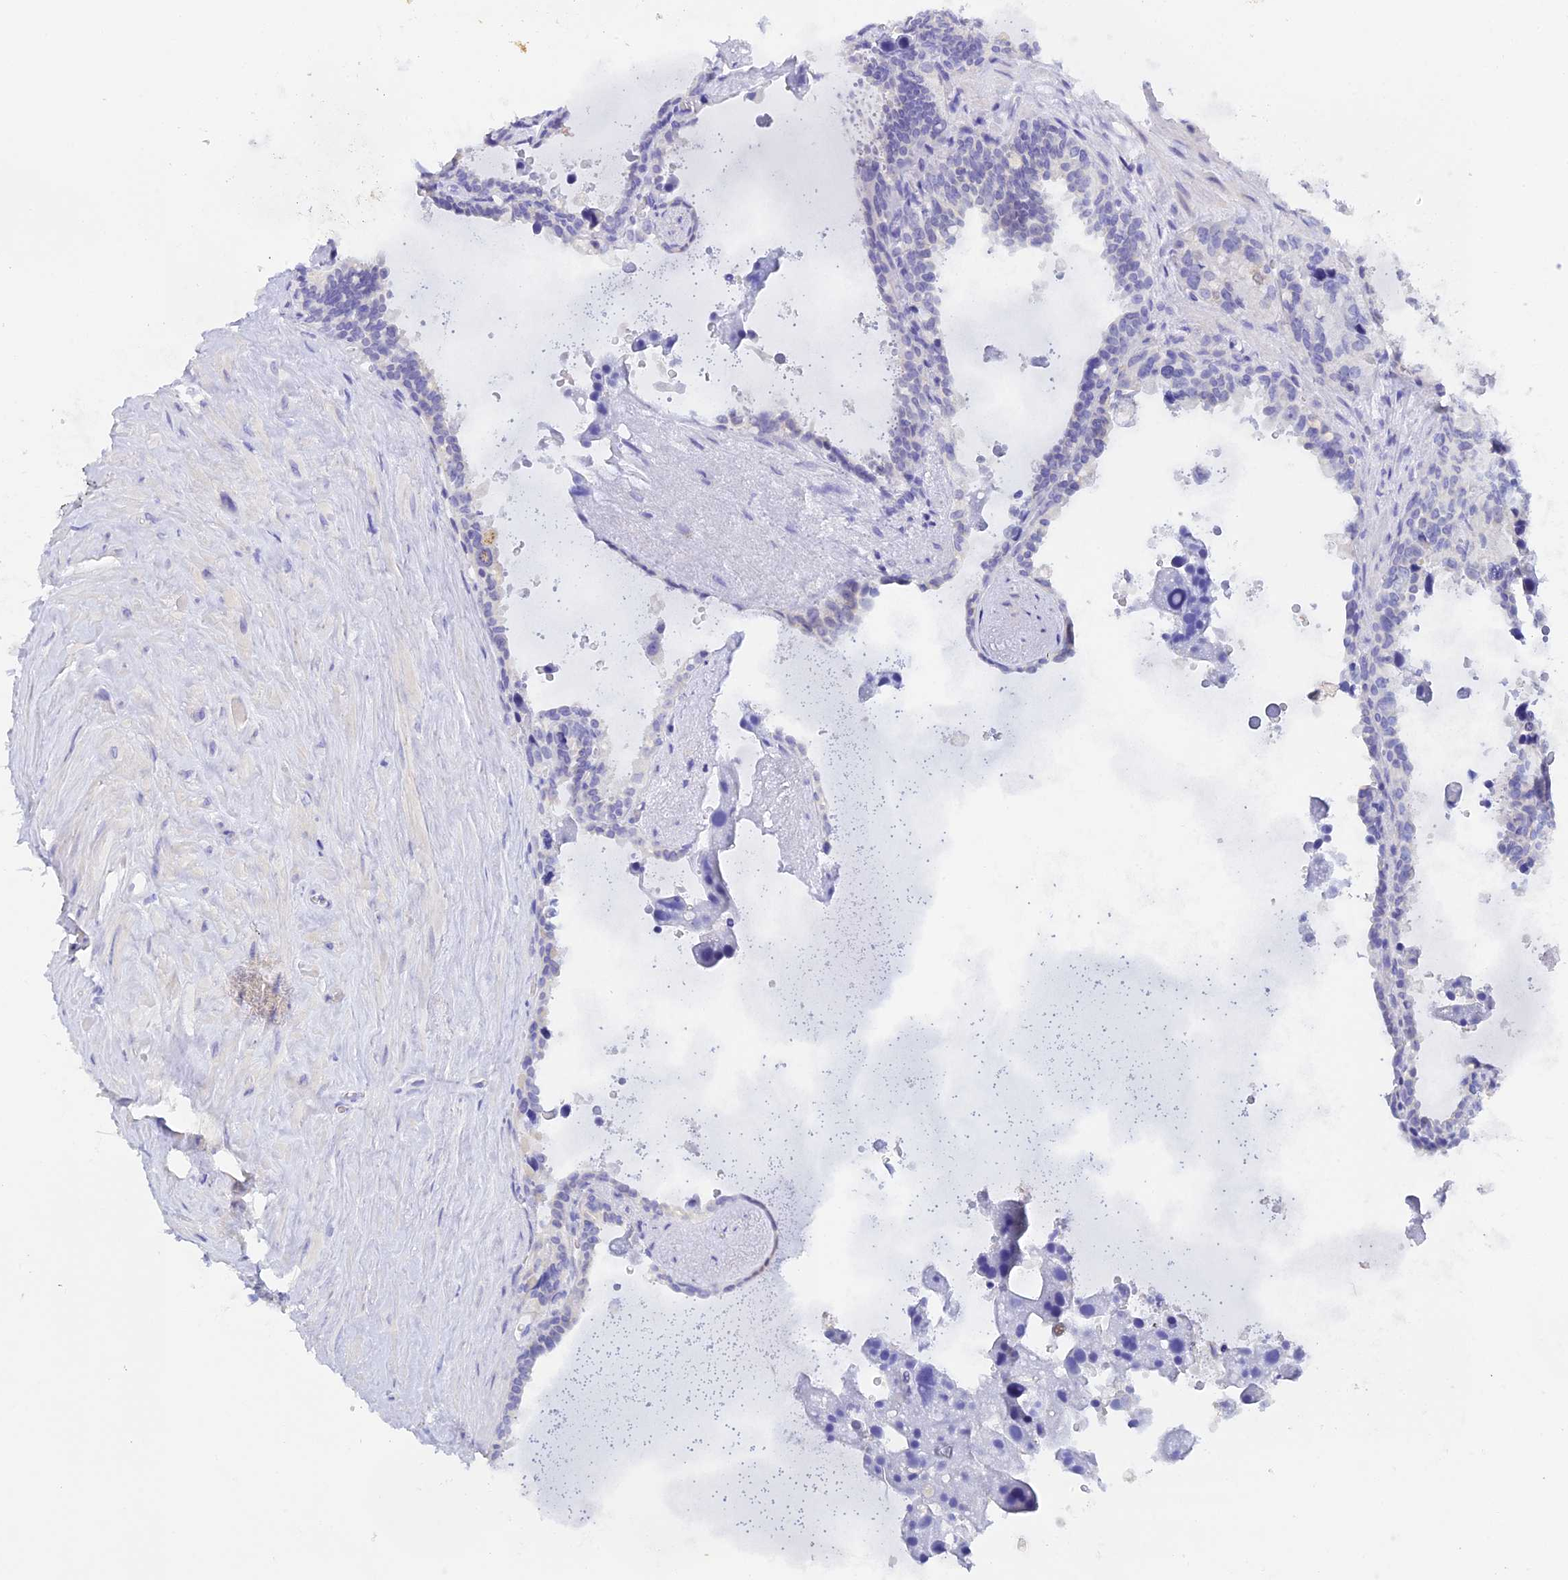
{"staining": {"intensity": "negative", "quantity": "none", "location": "none"}, "tissue": "seminal vesicle", "cell_type": "Glandular cells", "image_type": "normal", "snomed": [{"axis": "morphology", "description": "Normal tissue, NOS"}, {"axis": "topography", "description": "Seminal veicle"}], "caption": "Immunohistochemical staining of benign seminal vesicle shows no significant staining in glandular cells. (DAB (3,3'-diaminobenzidine) immunohistochemistry (IHC) visualized using brightfield microscopy, high magnification).", "gene": "C12orf29", "patient": {"sex": "male", "age": 68}}